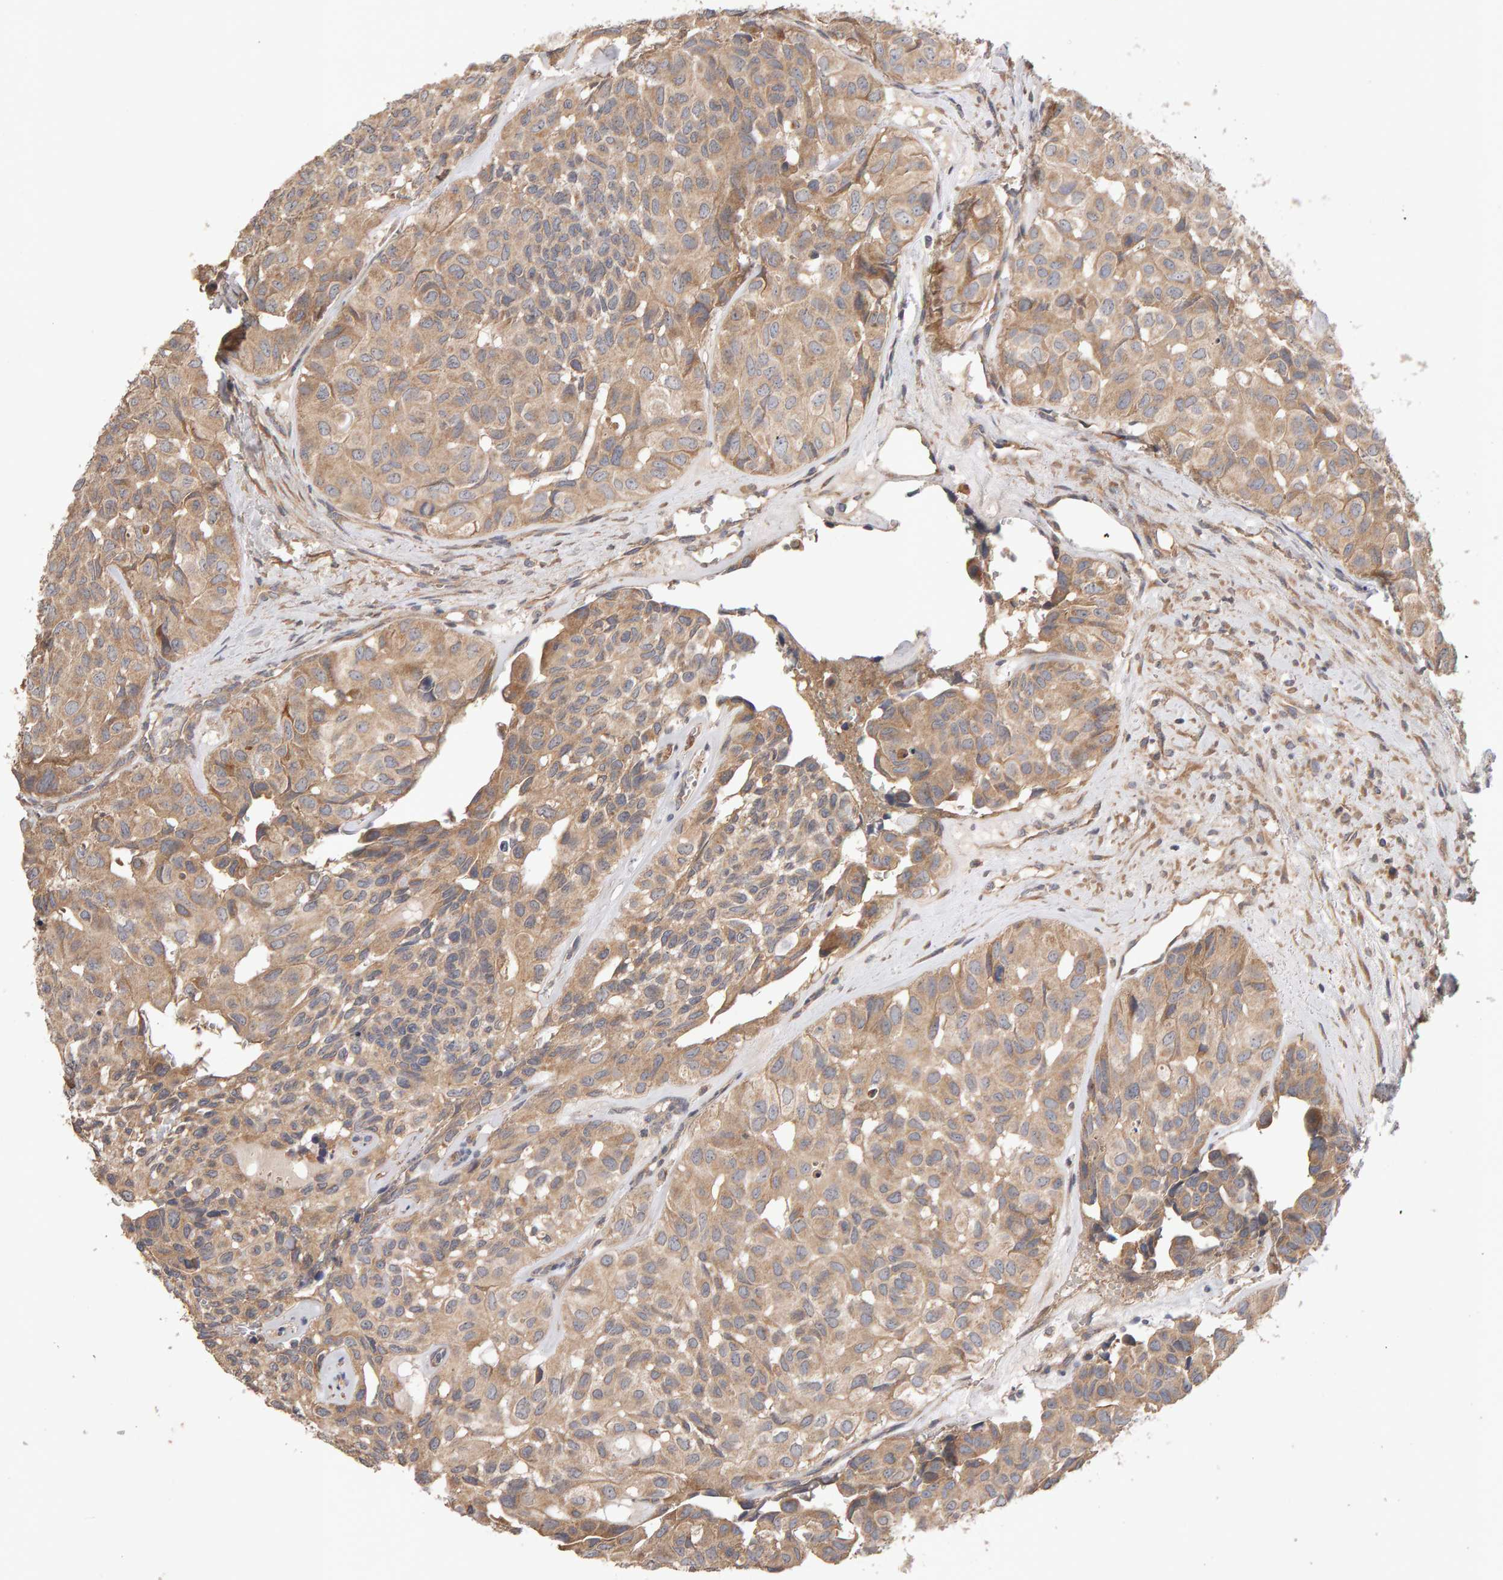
{"staining": {"intensity": "weak", "quantity": ">75%", "location": "cytoplasmic/membranous"}, "tissue": "head and neck cancer", "cell_type": "Tumor cells", "image_type": "cancer", "snomed": [{"axis": "morphology", "description": "Adenocarcinoma, NOS"}, {"axis": "topography", "description": "Salivary gland, NOS"}, {"axis": "topography", "description": "Head-Neck"}], "caption": "Tumor cells reveal low levels of weak cytoplasmic/membranous positivity in approximately >75% of cells in head and neck adenocarcinoma.", "gene": "RNF19A", "patient": {"sex": "female", "age": 76}}